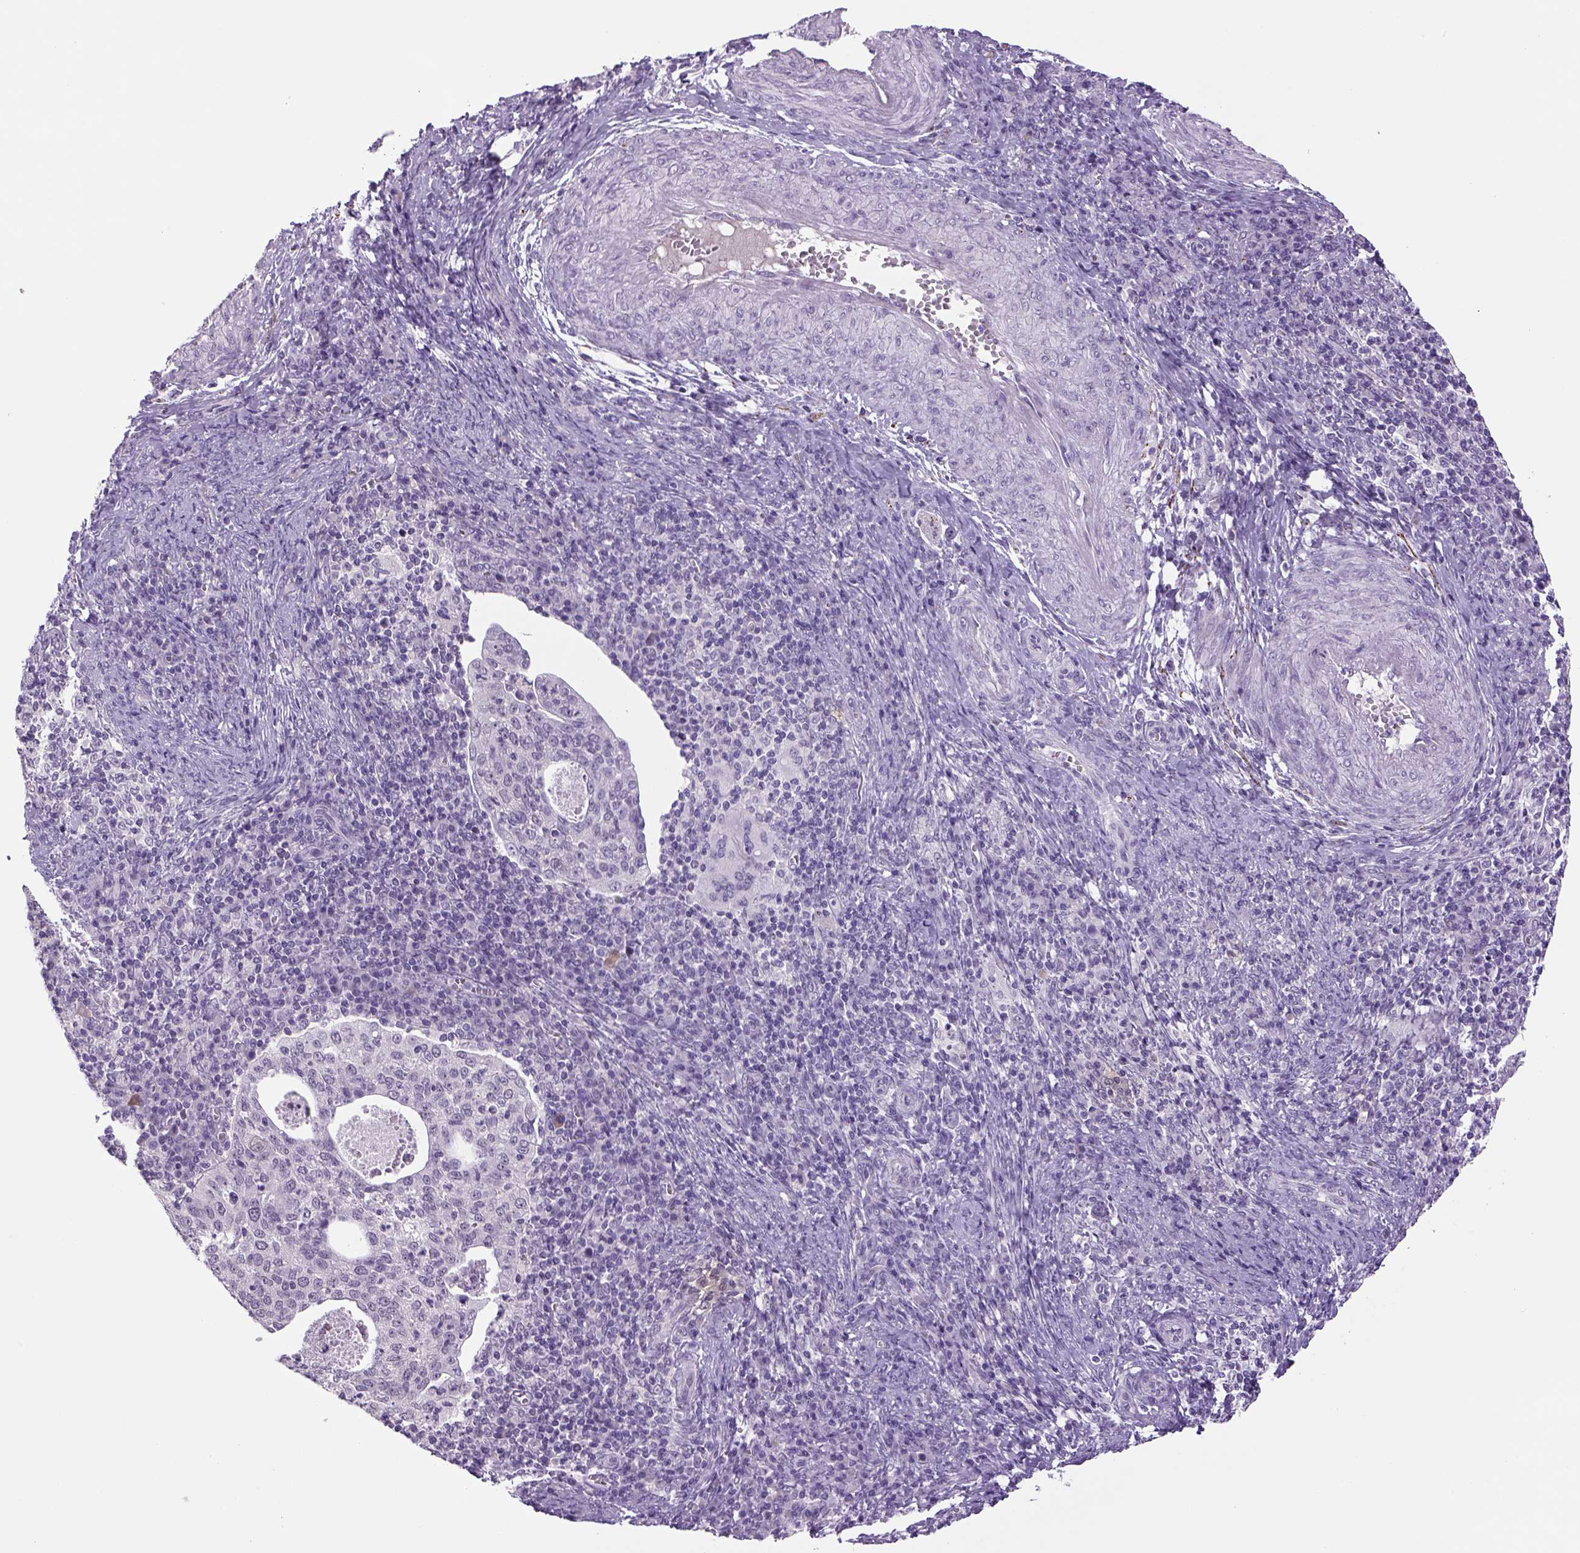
{"staining": {"intensity": "negative", "quantity": "none", "location": "none"}, "tissue": "cervical cancer", "cell_type": "Tumor cells", "image_type": "cancer", "snomed": [{"axis": "morphology", "description": "Squamous cell carcinoma, NOS"}, {"axis": "topography", "description": "Cervix"}], "caption": "DAB (3,3'-diaminobenzidine) immunohistochemical staining of human cervical squamous cell carcinoma exhibits no significant expression in tumor cells.", "gene": "DBH", "patient": {"sex": "female", "age": 39}}